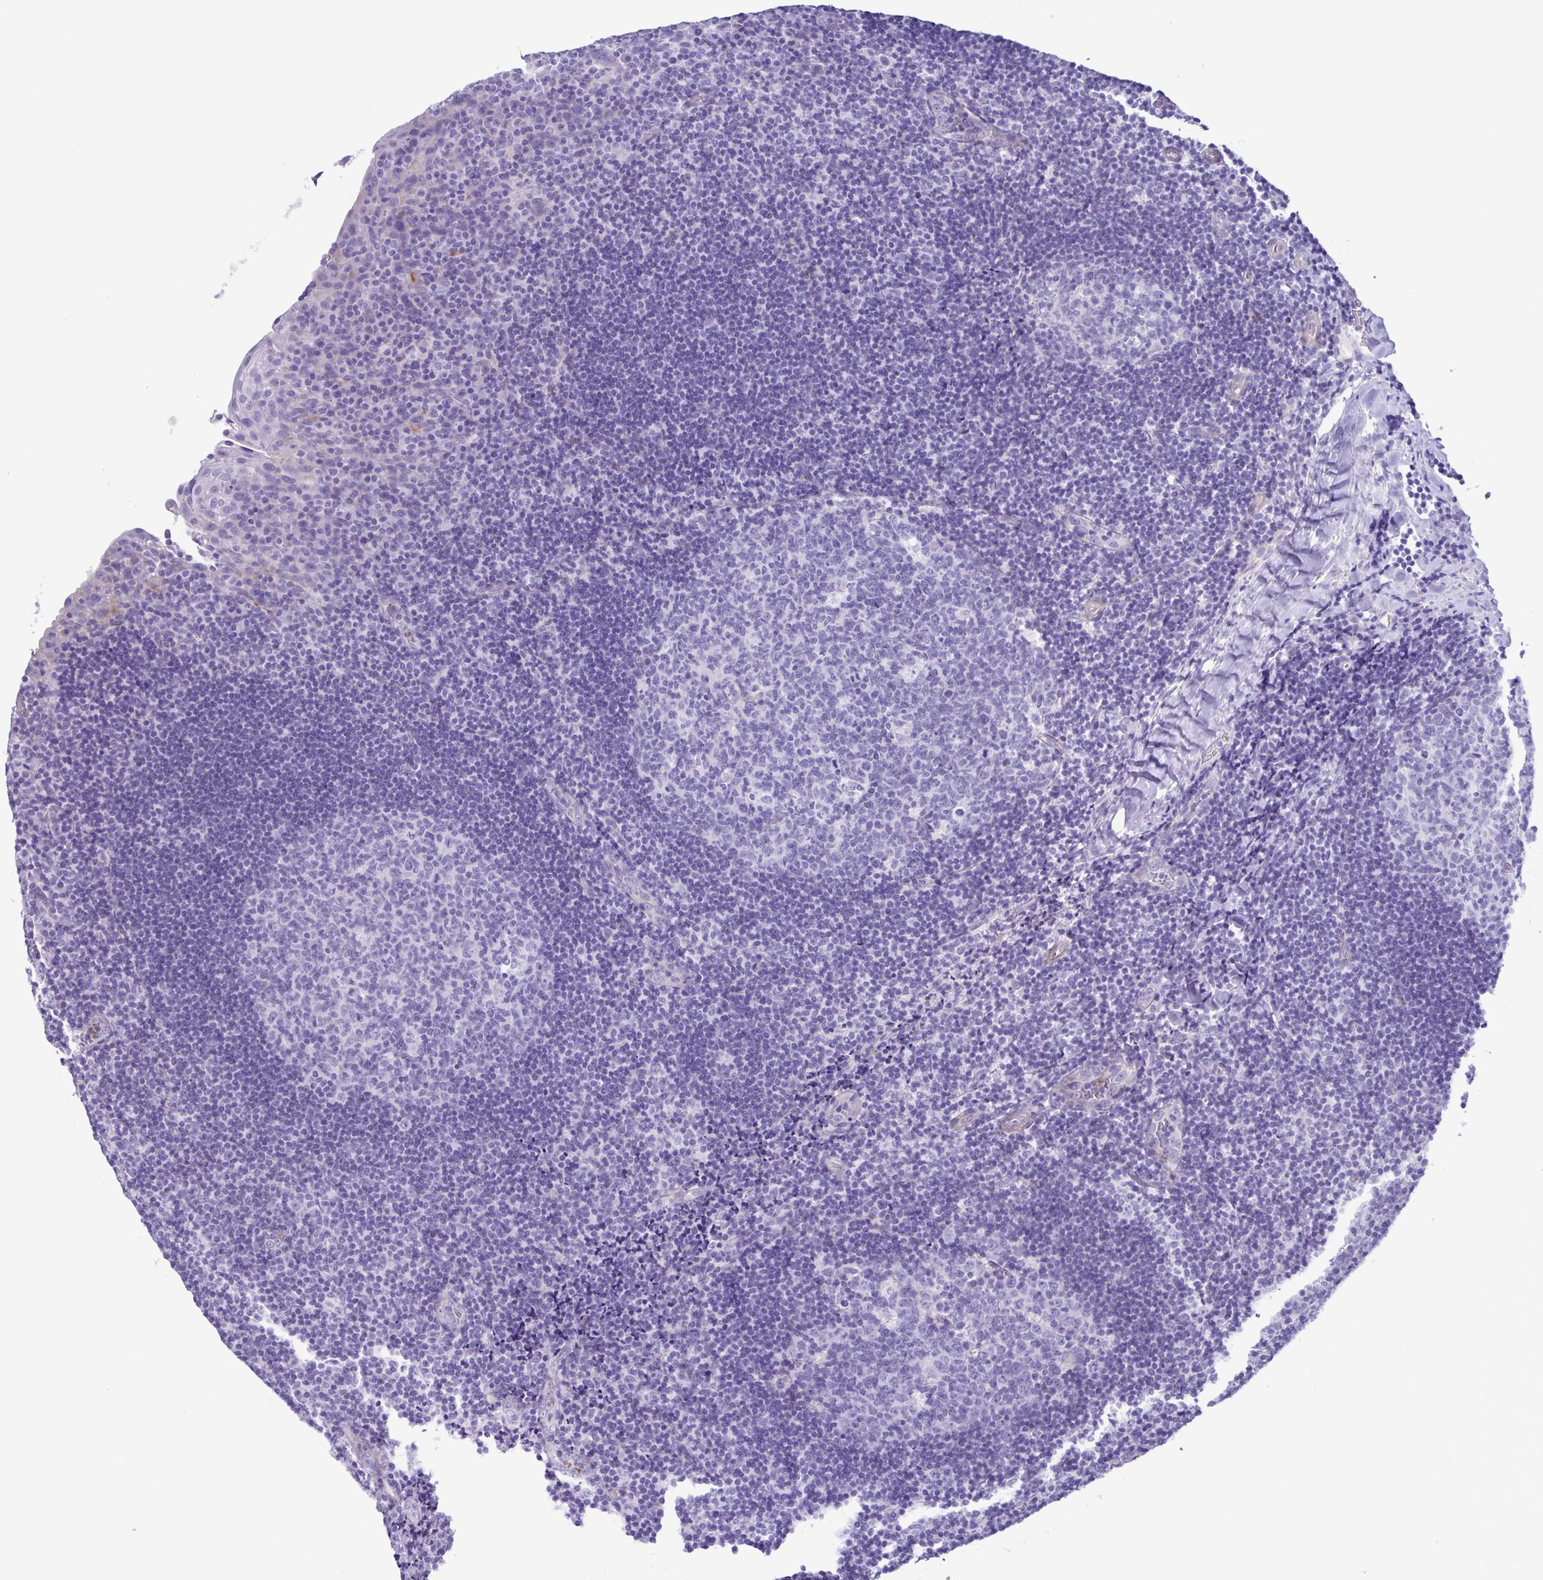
{"staining": {"intensity": "negative", "quantity": "none", "location": "none"}, "tissue": "tonsil", "cell_type": "Germinal center cells", "image_type": "normal", "snomed": [{"axis": "morphology", "description": "Normal tissue, NOS"}, {"axis": "topography", "description": "Tonsil"}], "caption": "Immunohistochemistry micrograph of unremarkable tonsil: human tonsil stained with DAB (3,3'-diaminobenzidine) demonstrates no significant protein staining in germinal center cells. Nuclei are stained in blue.", "gene": "CYP11B1", "patient": {"sex": "male", "age": 17}}